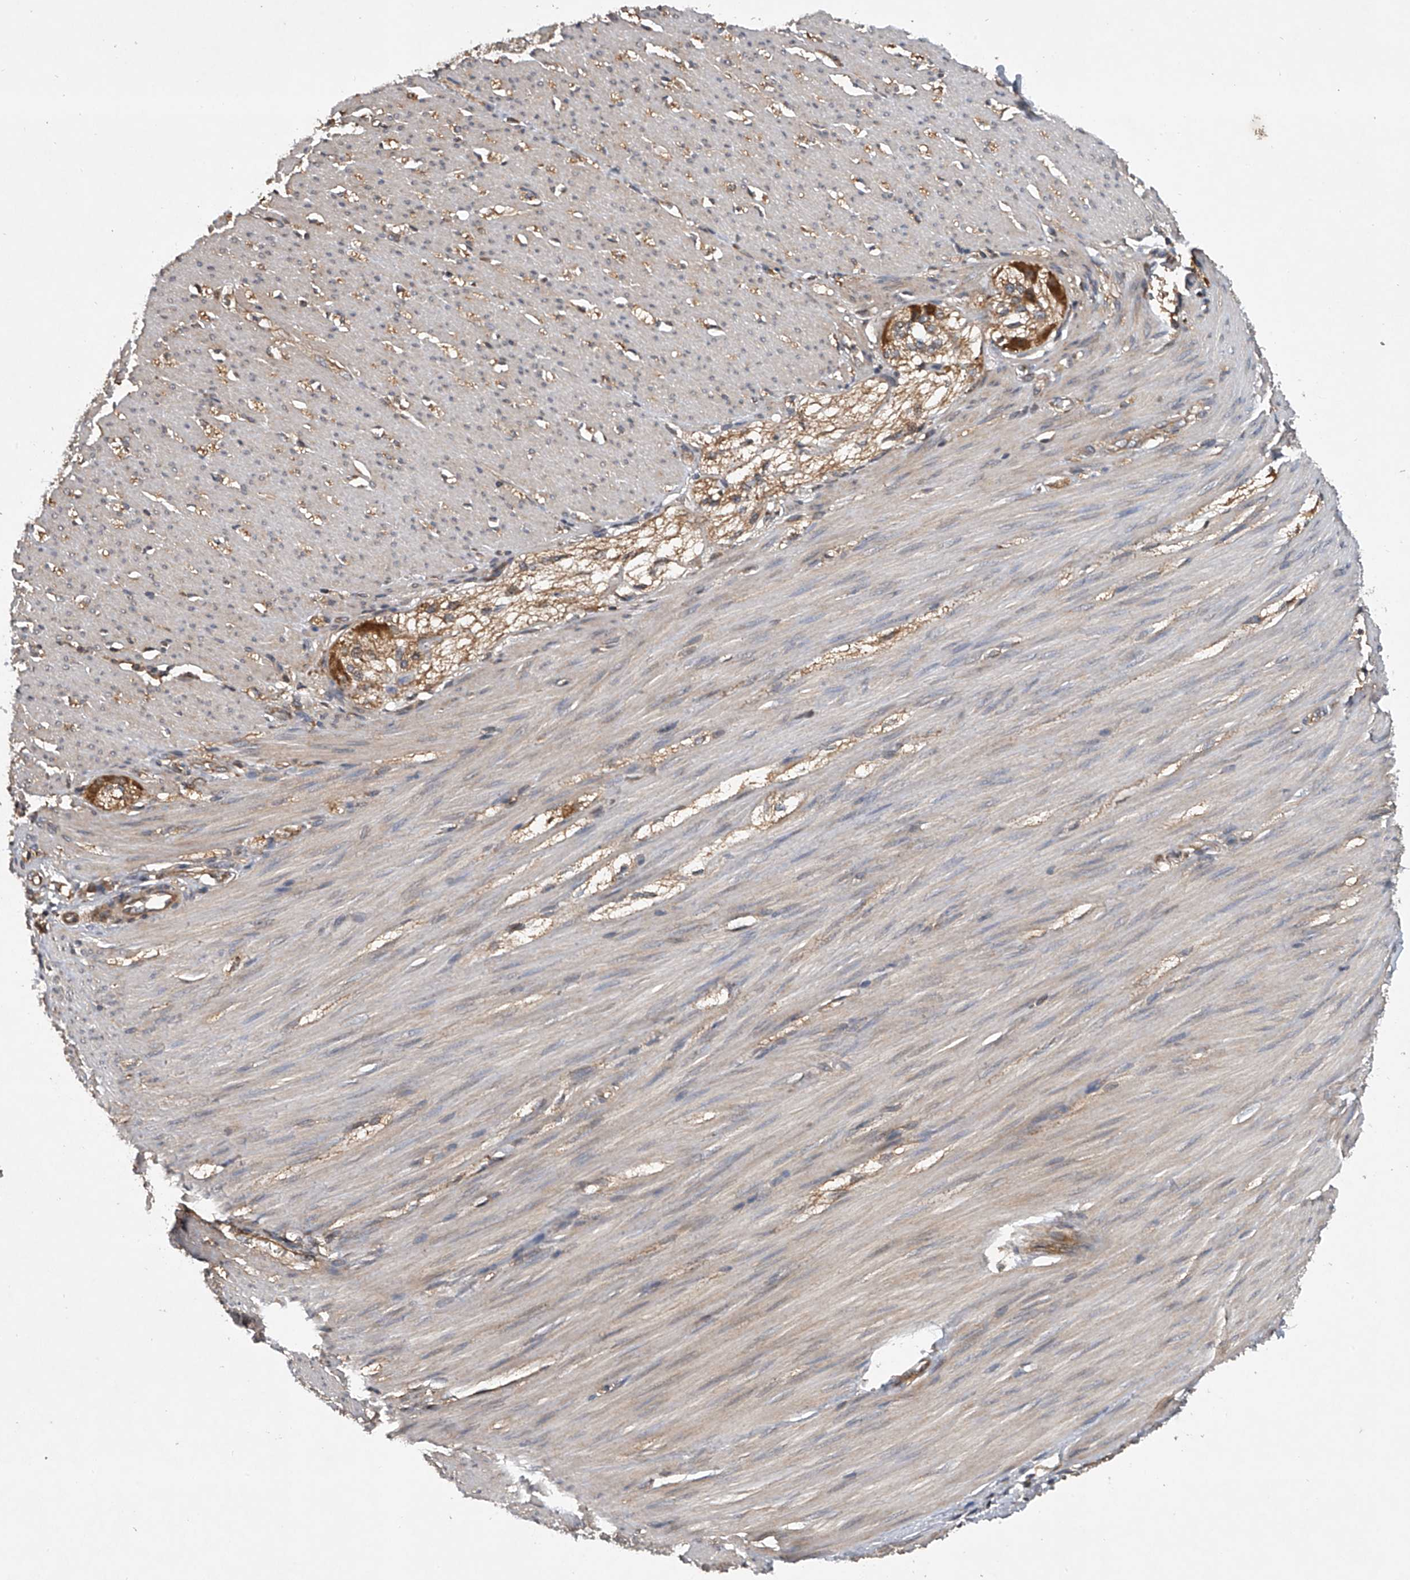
{"staining": {"intensity": "weak", "quantity": "25%-75%", "location": "cytoplasmic/membranous"}, "tissue": "smooth muscle", "cell_type": "Smooth muscle cells", "image_type": "normal", "snomed": [{"axis": "morphology", "description": "Normal tissue, NOS"}, {"axis": "morphology", "description": "Adenocarcinoma, NOS"}, {"axis": "topography", "description": "Colon"}, {"axis": "topography", "description": "Peripheral nerve tissue"}], "caption": "This is a photomicrograph of IHC staining of benign smooth muscle, which shows weak expression in the cytoplasmic/membranous of smooth muscle cells.", "gene": "NFS1", "patient": {"sex": "male", "age": 14}}